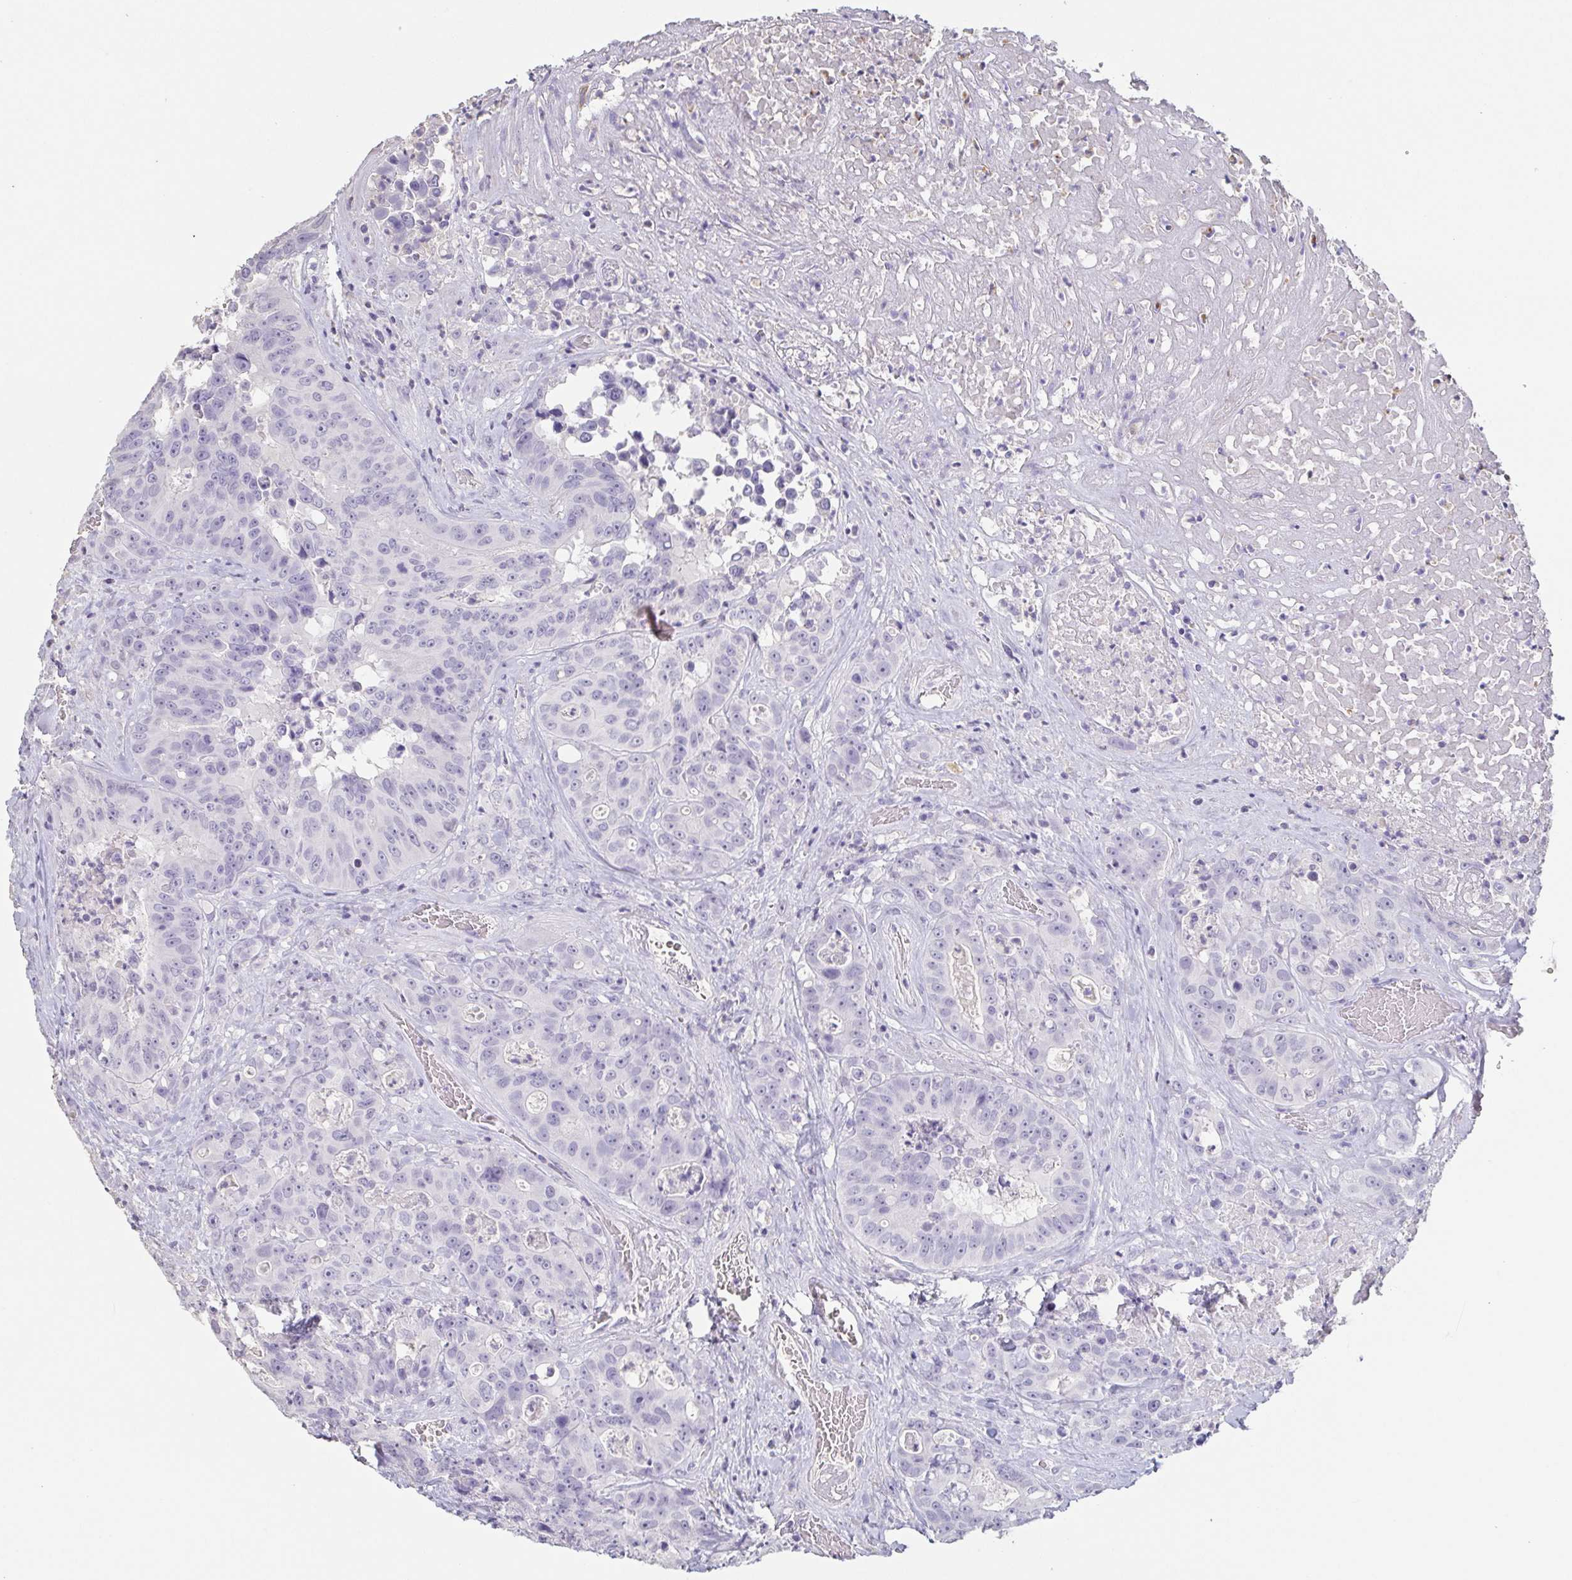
{"staining": {"intensity": "negative", "quantity": "none", "location": "none"}, "tissue": "colorectal cancer", "cell_type": "Tumor cells", "image_type": "cancer", "snomed": [{"axis": "morphology", "description": "Adenocarcinoma, NOS"}, {"axis": "topography", "description": "Rectum"}], "caption": "This image is of colorectal adenocarcinoma stained with immunohistochemistry (IHC) to label a protein in brown with the nuclei are counter-stained blue. There is no expression in tumor cells. Brightfield microscopy of IHC stained with DAB (3,3'-diaminobenzidine) (brown) and hematoxylin (blue), captured at high magnification.", "gene": "BPIFA2", "patient": {"sex": "female", "age": 62}}